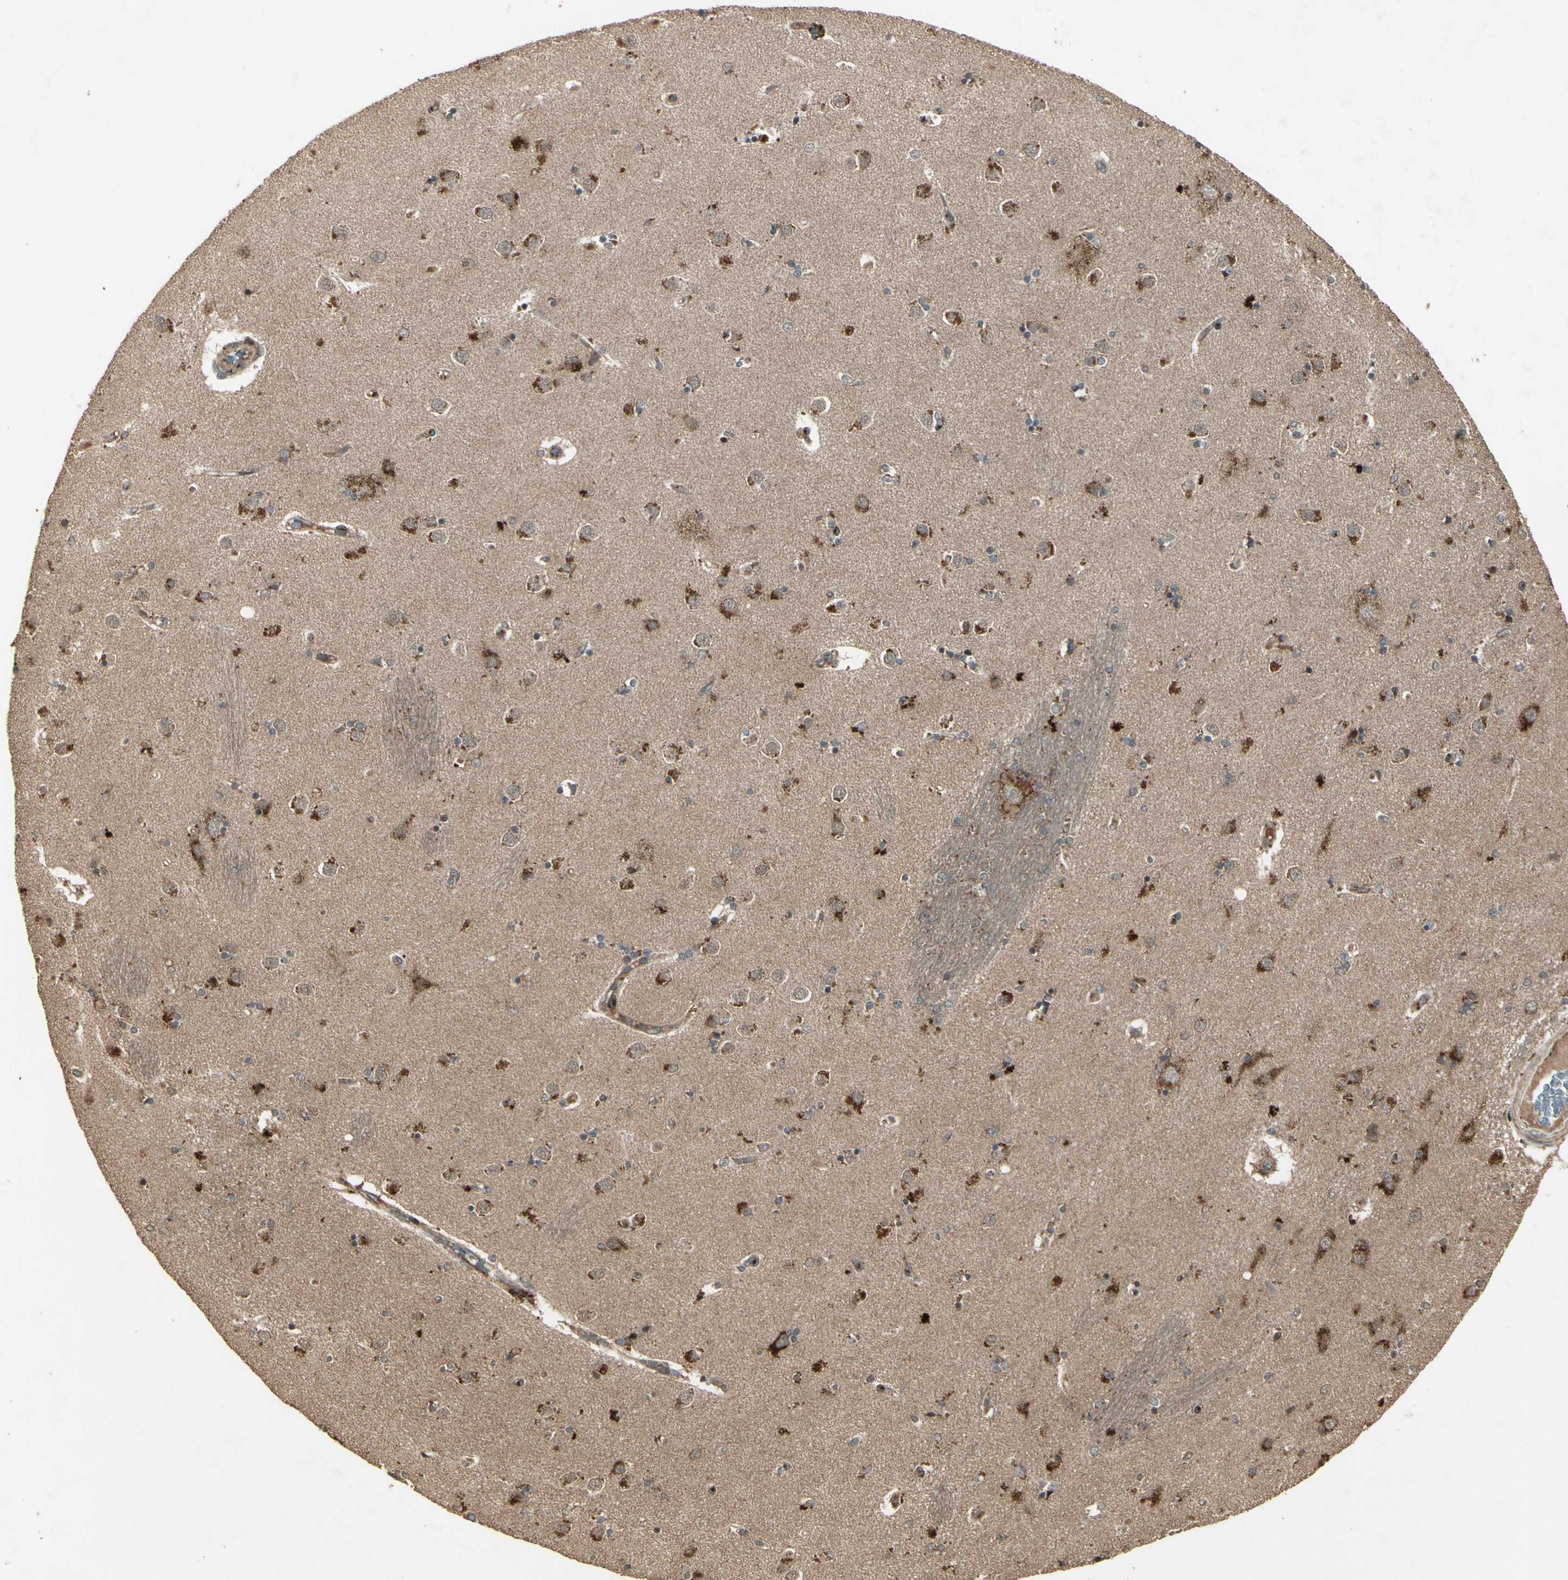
{"staining": {"intensity": "weak", "quantity": "25%-75%", "location": "cytoplasmic/membranous"}, "tissue": "caudate", "cell_type": "Glial cells", "image_type": "normal", "snomed": [{"axis": "morphology", "description": "Normal tissue, NOS"}, {"axis": "topography", "description": "Lateral ventricle wall"}], "caption": "Weak cytoplasmic/membranous expression is identified in about 25%-75% of glial cells in normal caudate. The staining was performed using DAB (3,3'-diaminobenzidine), with brown indicating positive protein expression. Nuclei are stained blue with hematoxylin.", "gene": "AP1G1", "patient": {"sex": "female", "age": 54}}